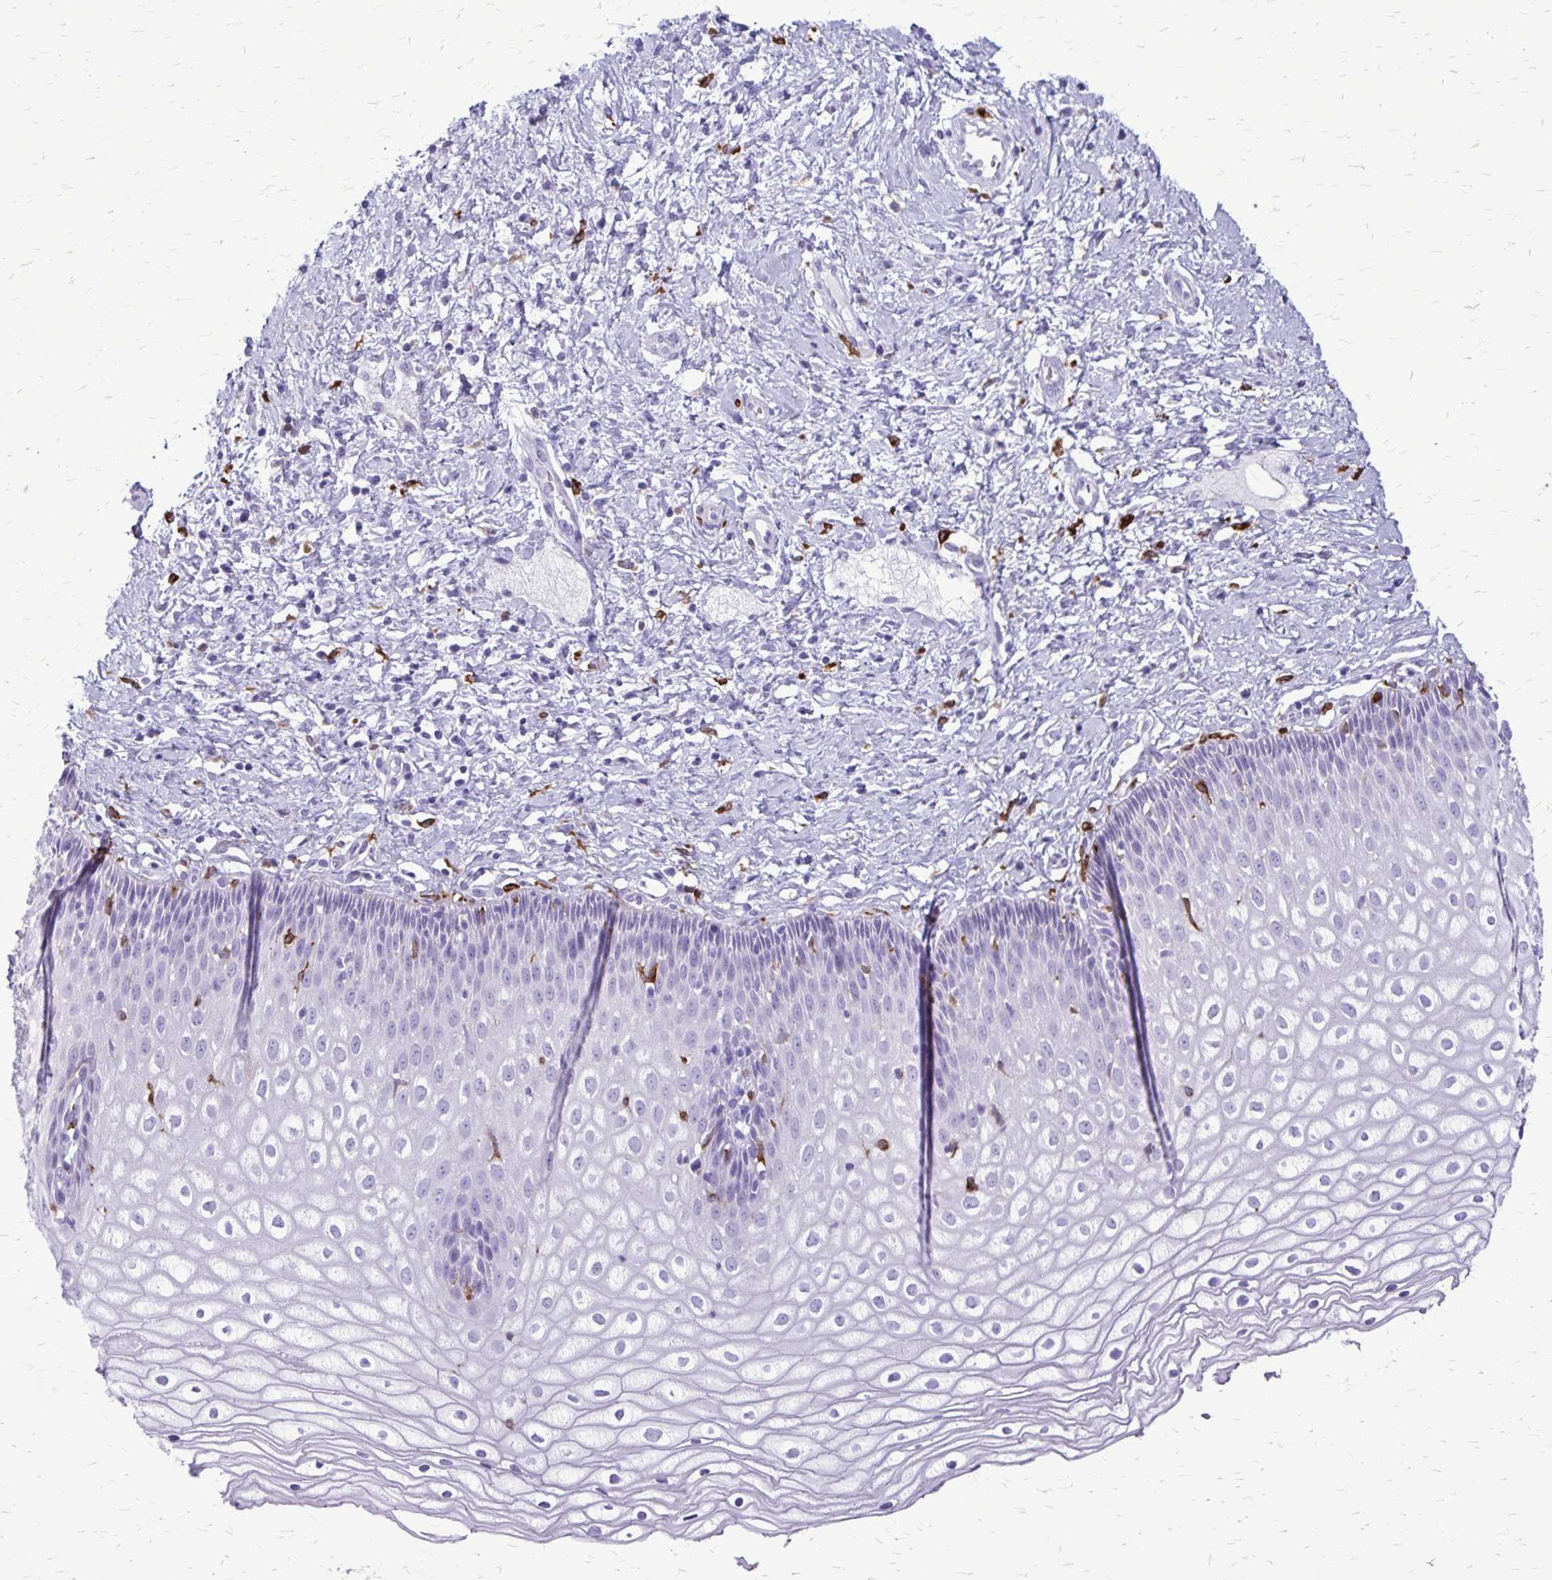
{"staining": {"intensity": "strong", "quantity": "<25%", "location": "cytoplasmic/membranous"}, "tissue": "cervix", "cell_type": "Glandular cells", "image_type": "normal", "snomed": [{"axis": "morphology", "description": "Normal tissue, NOS"}, {"axis": "topography", "description": "Cervix"}], "caption": "An image of human cervix stained for a protein shows strong cytoplasmic/membranous brown staining in glandular cells. (DAB IHC with brightfield microscopy, high magnification).", "gene": "RTN1", "patient": {"sex": "female", "age": 36}}